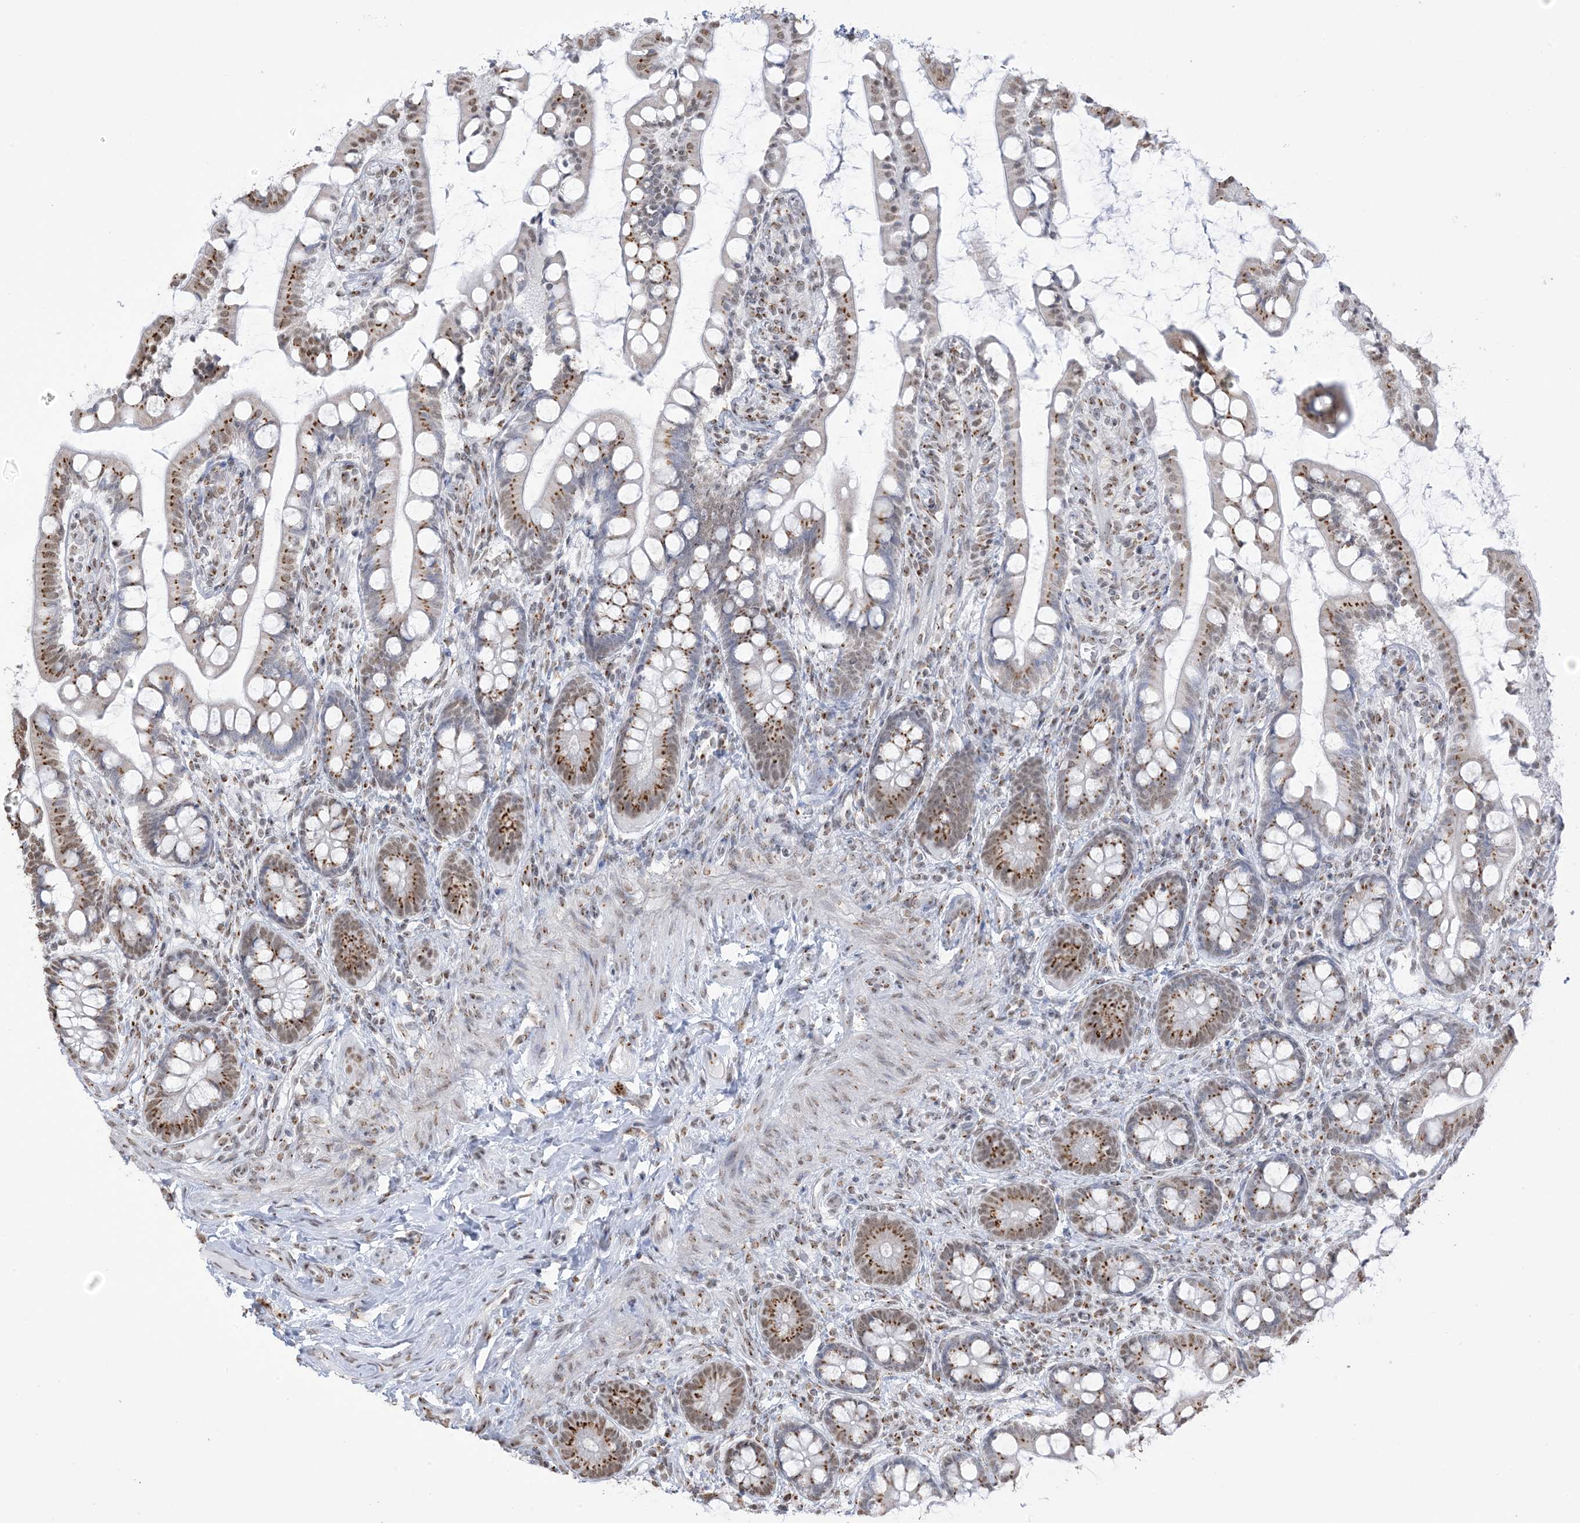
{"staining": {"intensity": "moderate", "quantity": ">75%", "location": "cytoplasmic/membranous,nuclear"}, "tissue": "small intestine", "cell_type": "Glandular cells", "image_type": "normal", "snomed": [{"axis": "morphology", "description": "Normal tissue, NOS"}, {"axis": "topography", "description": "Small intestine"}], "caption": "Small intestine stained for a protein shows moderate cytoplasmic/membranous,nuclear positivity in glandular cells. The staining was performed using DAB to visualize the protein expression in brown, while the nuclei were stained in blue with hematoxylin (Magnification: 20x).", "gene": "GPR107", "patient": {"sex": "male", "age": 52}}